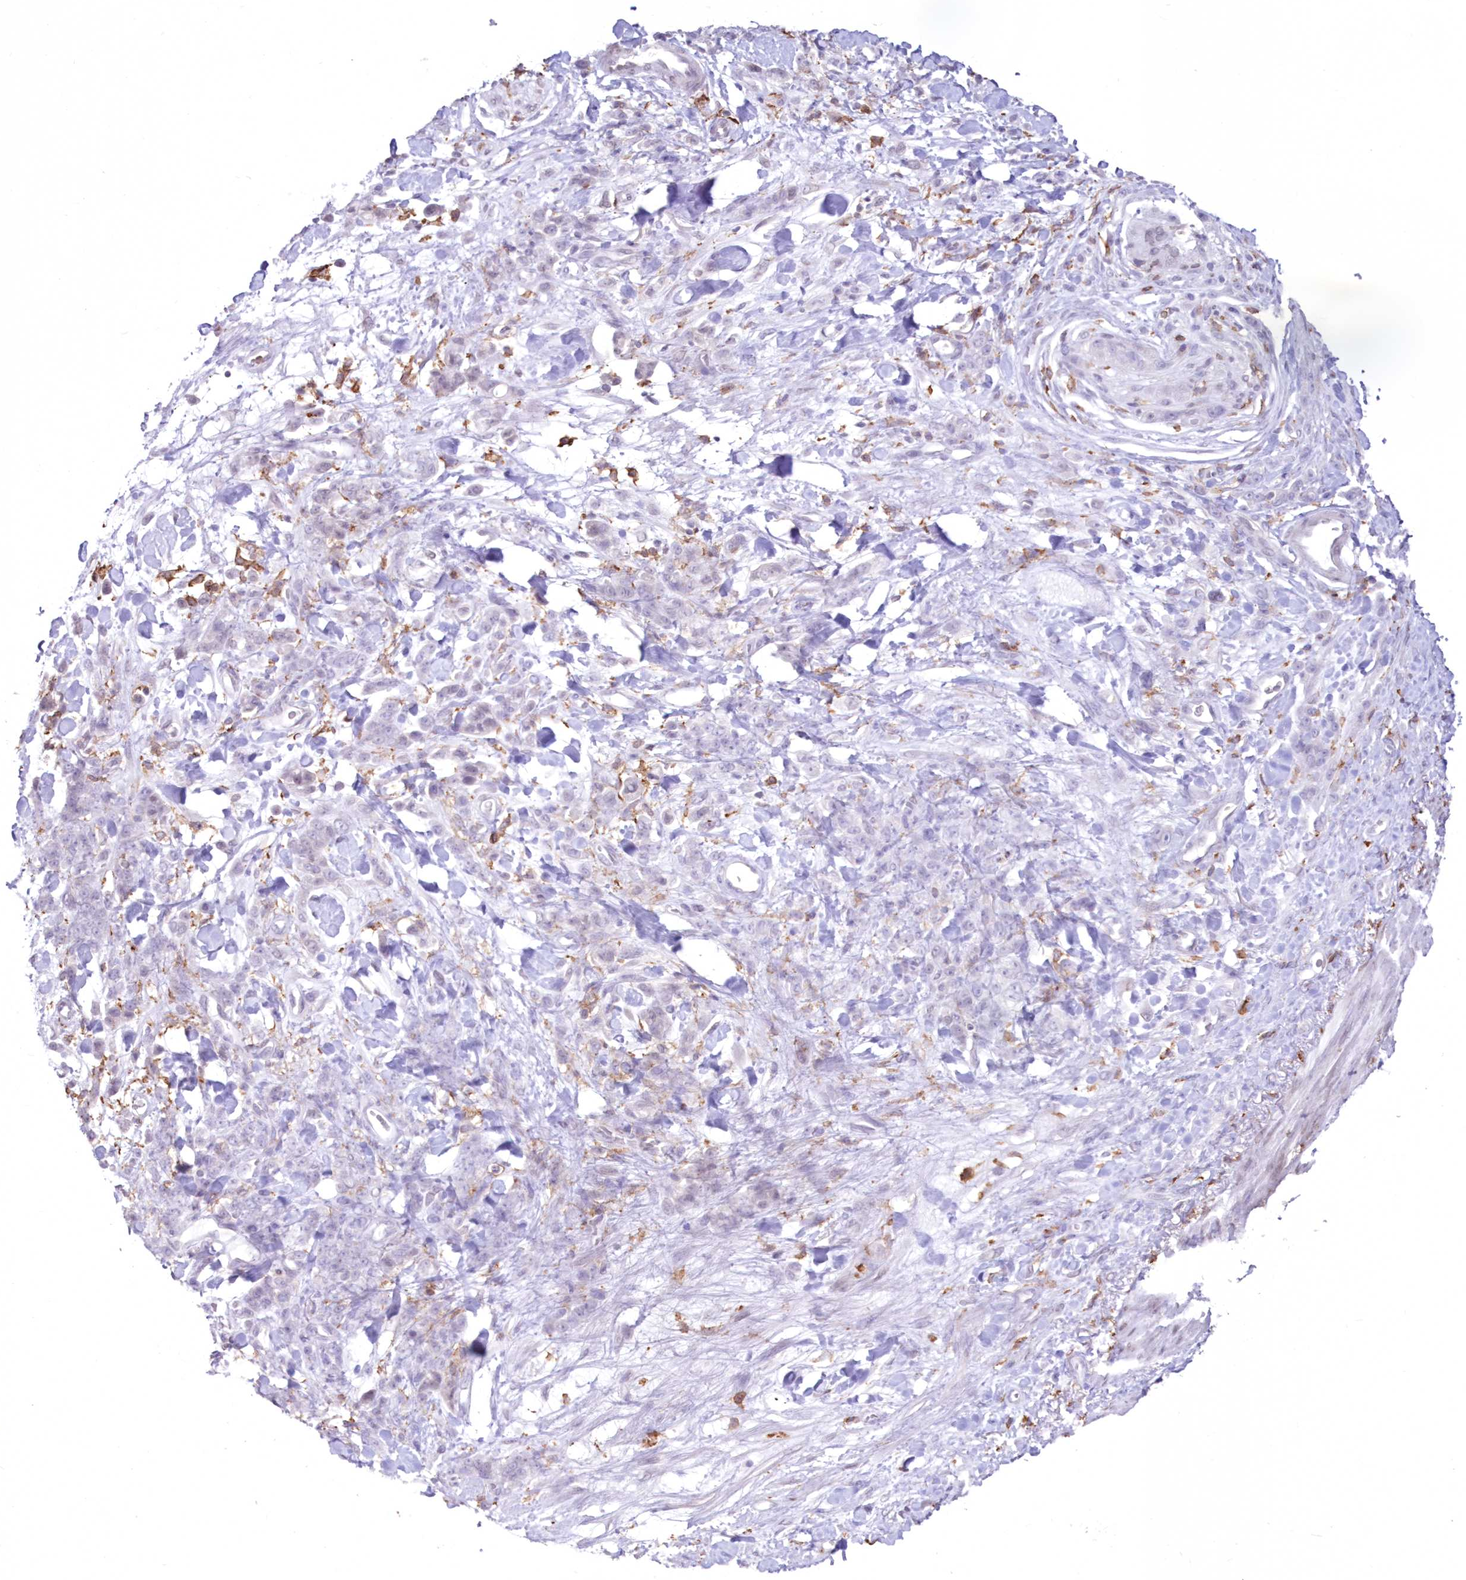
{"staining": {"intensity": "negative", "quantity": "none", "location": "none"}, "tissue": "stomach cancer", "cell_type": "Tumor cells", "image_type": "cancer", "snomed": [{"axis": "morphology", "description": "Normal tissue, NOS"}, {"axis": "morphology", "description": "Adenocarcinoma, NOS"}, {"axis": "topography", "description": "Stomach"}], "caption": "Immunohistochemical staining of human stomach cancer (adenocarcinoma) displays no significant staining in tumor cells.", "gene": "C11orf1", "patient": {"sex": "male", "age": 82}}